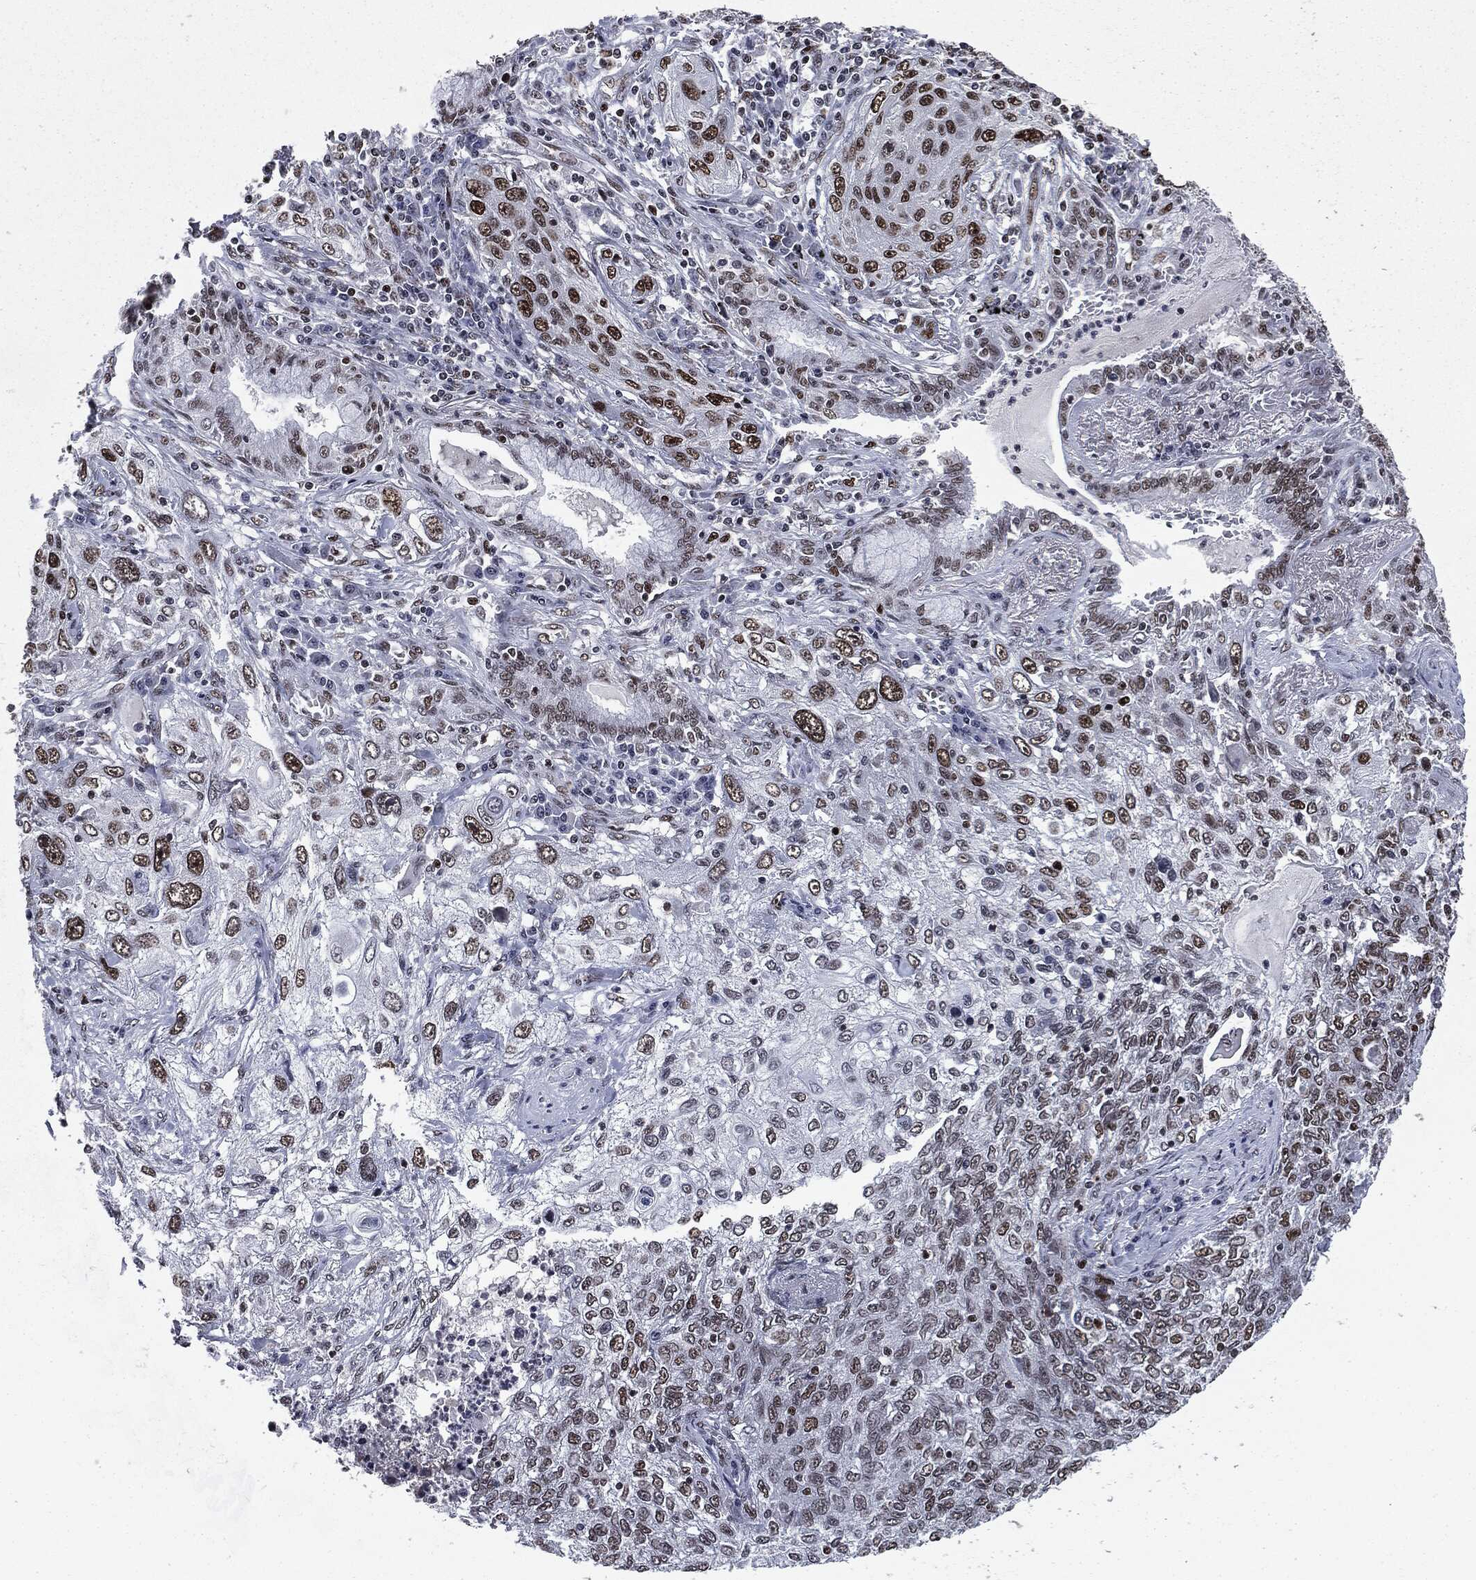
{"staining": {"intensity": "strong", "quantity": "25%-75%", "location": "nuclear"}, "tissue": "lung cancer", "cell_type": "Tumor cells", "image_type": "cancer", "snomed": [{"axis": "morphology", "description": "Squamous cell carcinoma, NOS"}, {"axis": "topography", "description": "Lung"}], "caption": "Immunohistochemistry (DAB) staining of lung cancer (squamous cell carcinoma) shows strong nuclear protein expression in approximately 25%-75% of tumor cells.", "gene": "MSH2", "patient": {"sex": "female", "age": 69}}